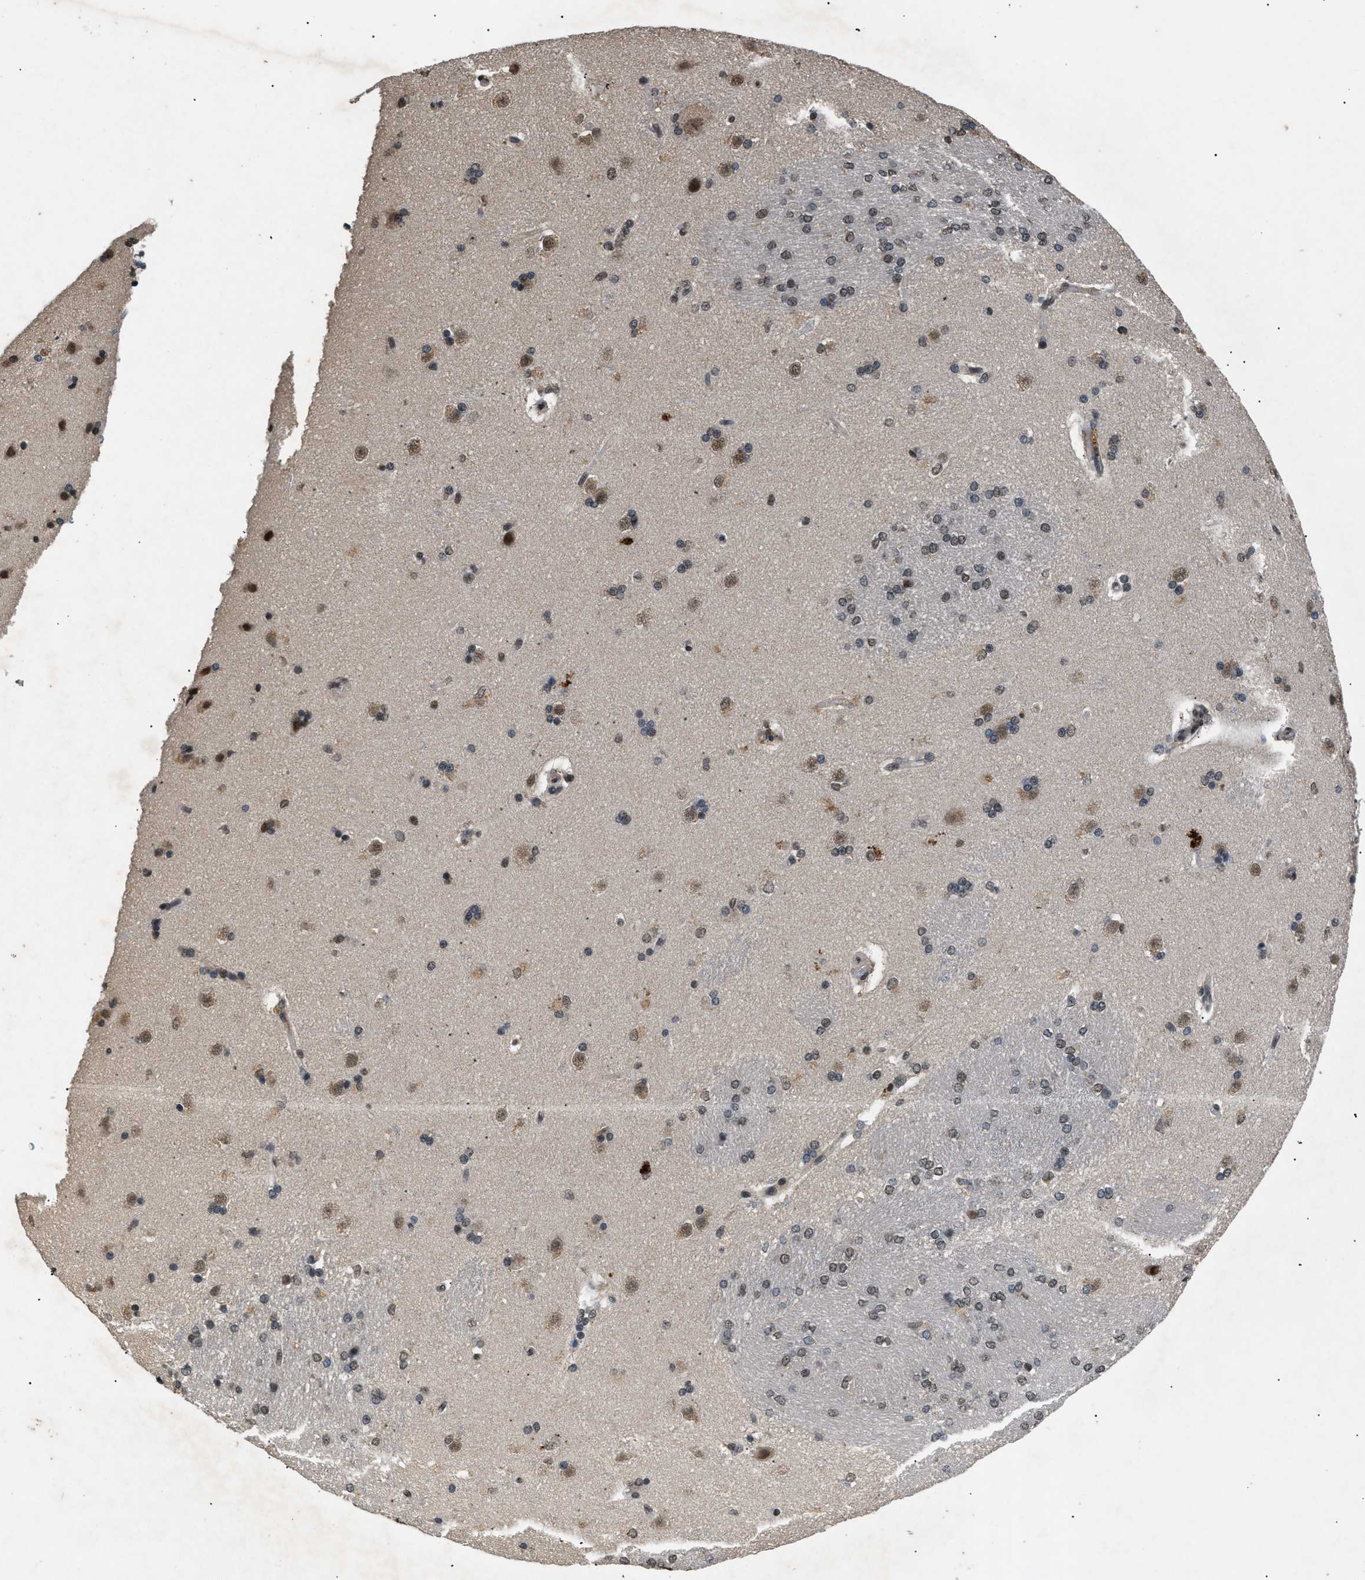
{"staining": {"intensity": "weak", "quantity": "25%-75%", "location": "nuclear"}, "tissue": "caudate", "cell_type": "Glial cells", "image_type": "normal", "snomed": [{"axis": "morphology", "description": "Normal tissue, NOS"}, {"axis": "topography", "description": "Lateral ventricle wall"}], "caption": "Glial cells reveal weak nuclear staining in about 25%-75% of cells in unremarkable caudate.", "gene": "RBM5", "patient": {"sex": "female", "age": 19}}